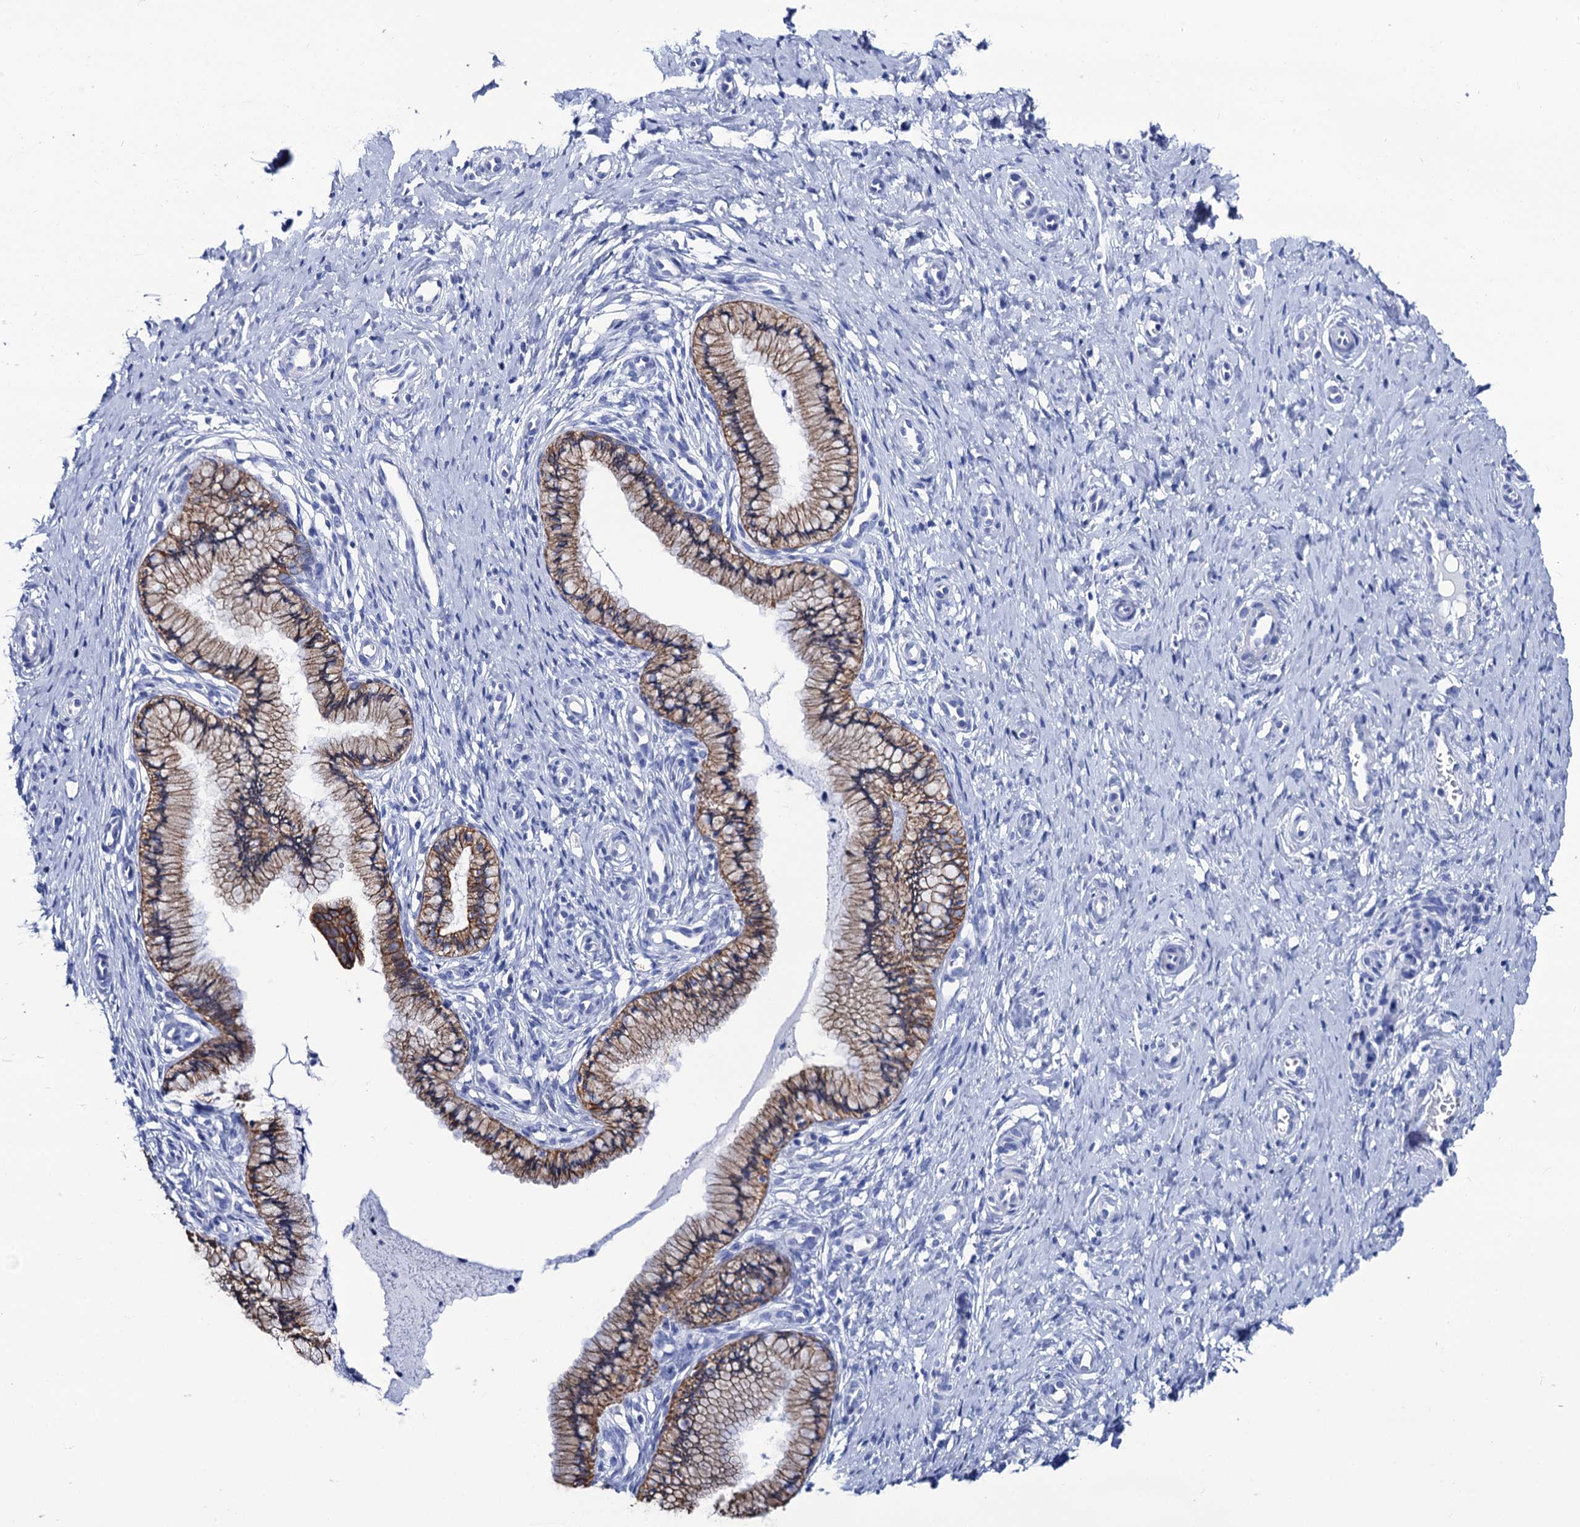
{"staining": {"intensity": "moderate", "quantity": ">75%", "location": "cytoplasmic/membranous"}, "tissue": "cervix", "cell_type": "Glandular cells", "image_type": "normal", "snomed": [{"axis": "morphology", "description": "Normal tissue, NOS"}, {"axis": "topography", "description": "Cervix"}], "caption": "Immunohistochemistry (IHC) of unremarkable human cervix reveals medium levels of moderate cytoplasmic/membranous positivity in about >75% of glandular cells. The staining is performed using DAB (3,3'-diaminobenzidine) brown chromogen to label protein expression. The nuclei are counter-stained blue using hematoxylin.", "gene": "RAB3IP", "patient": {"sex": "female", "age": 36}}